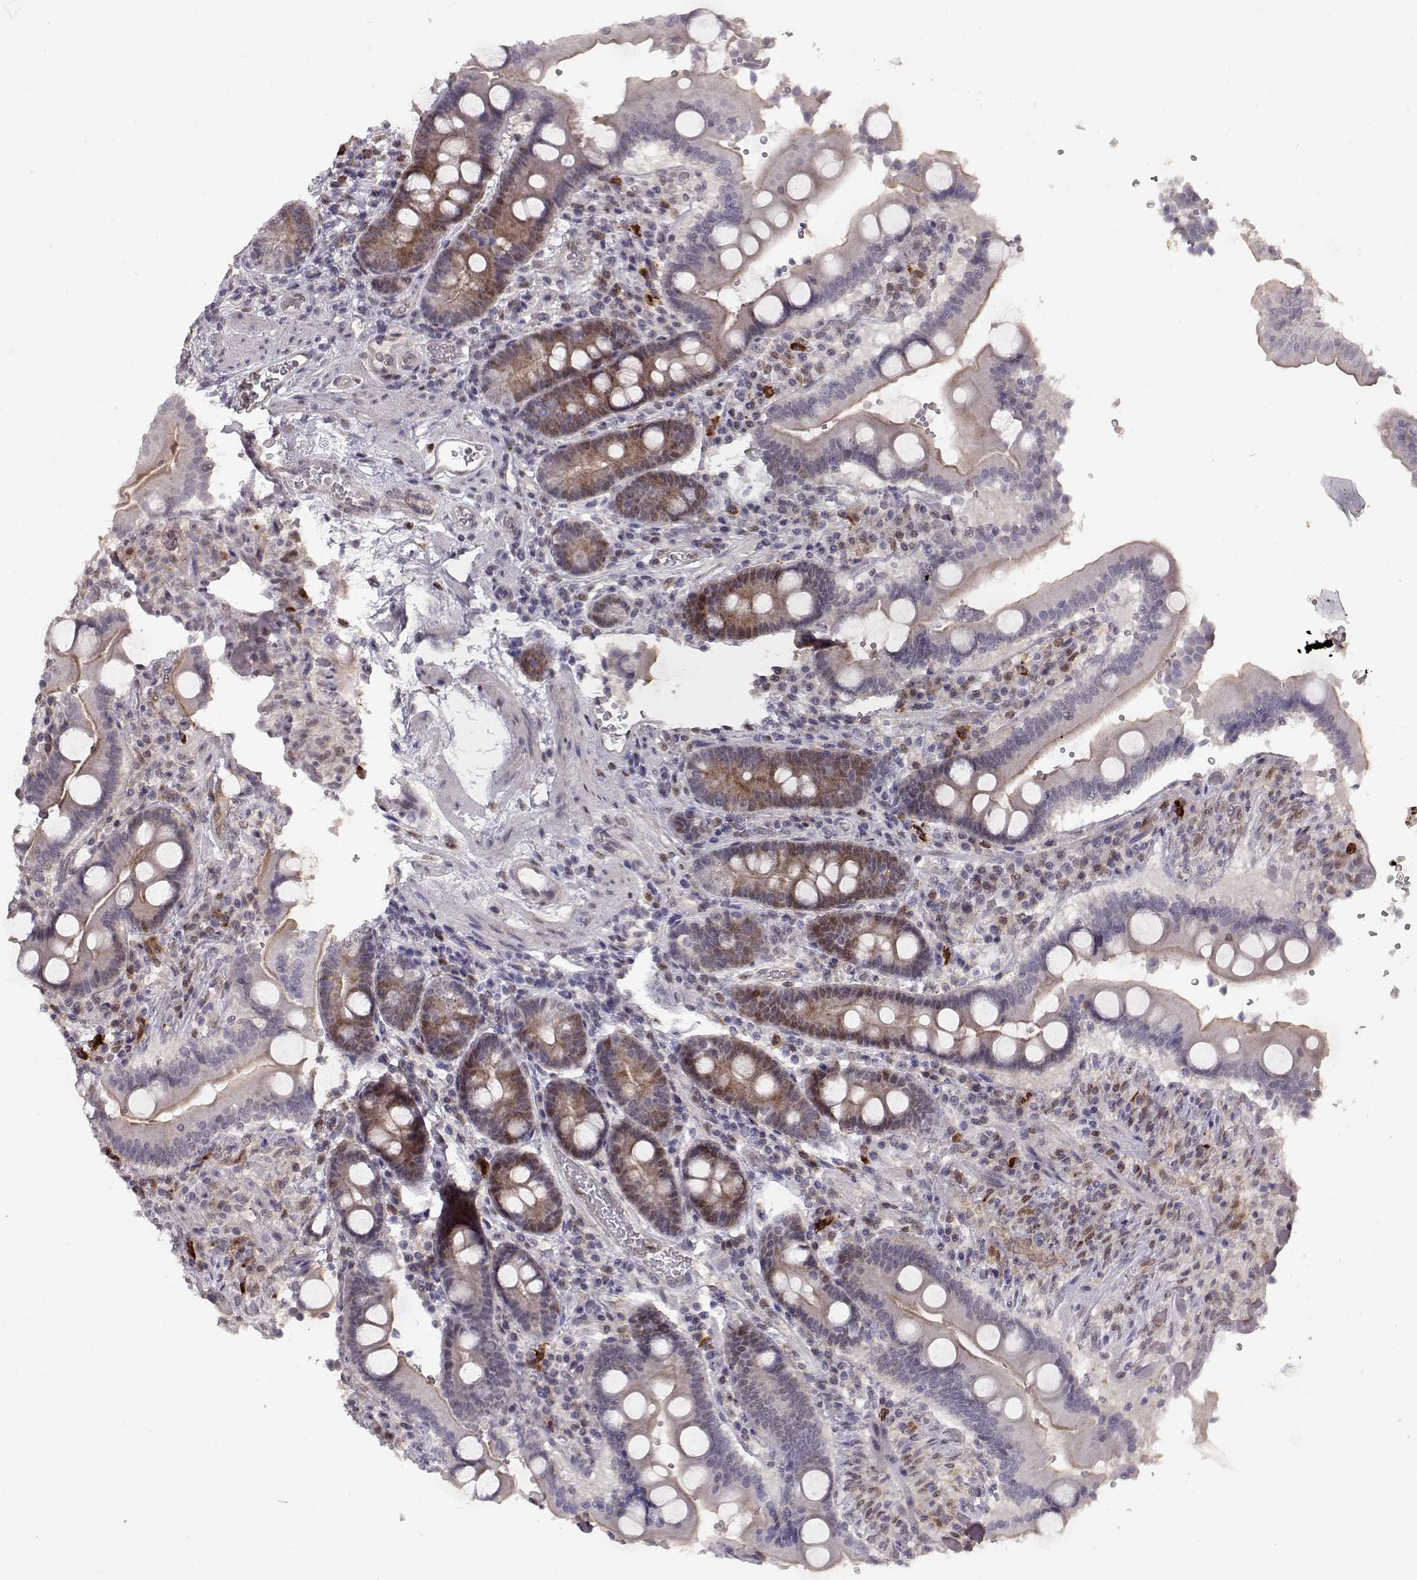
{"staining": {"intensity": "moderate", "quantity": "25%-75%", "location": "cytoplasmic/membranous,nuclear"}, "tissue": "duodenum", "cell_type": "Glandular cells", "image_type": "normal", "snomed": [{"axis": "morphology", "description": "Normal tissue, NOS"}, {"axis": "topography", "description": "Duodenum"}], "caption": "Unremarkable duodenum reveals moderate cytoplasmic/membranous,nuclear positivity in about 25%-75% of glandular cells, visualized by immunohistochemistry.", "gene": "CDK4", "patient": {"sex": "female", "age": 62}}